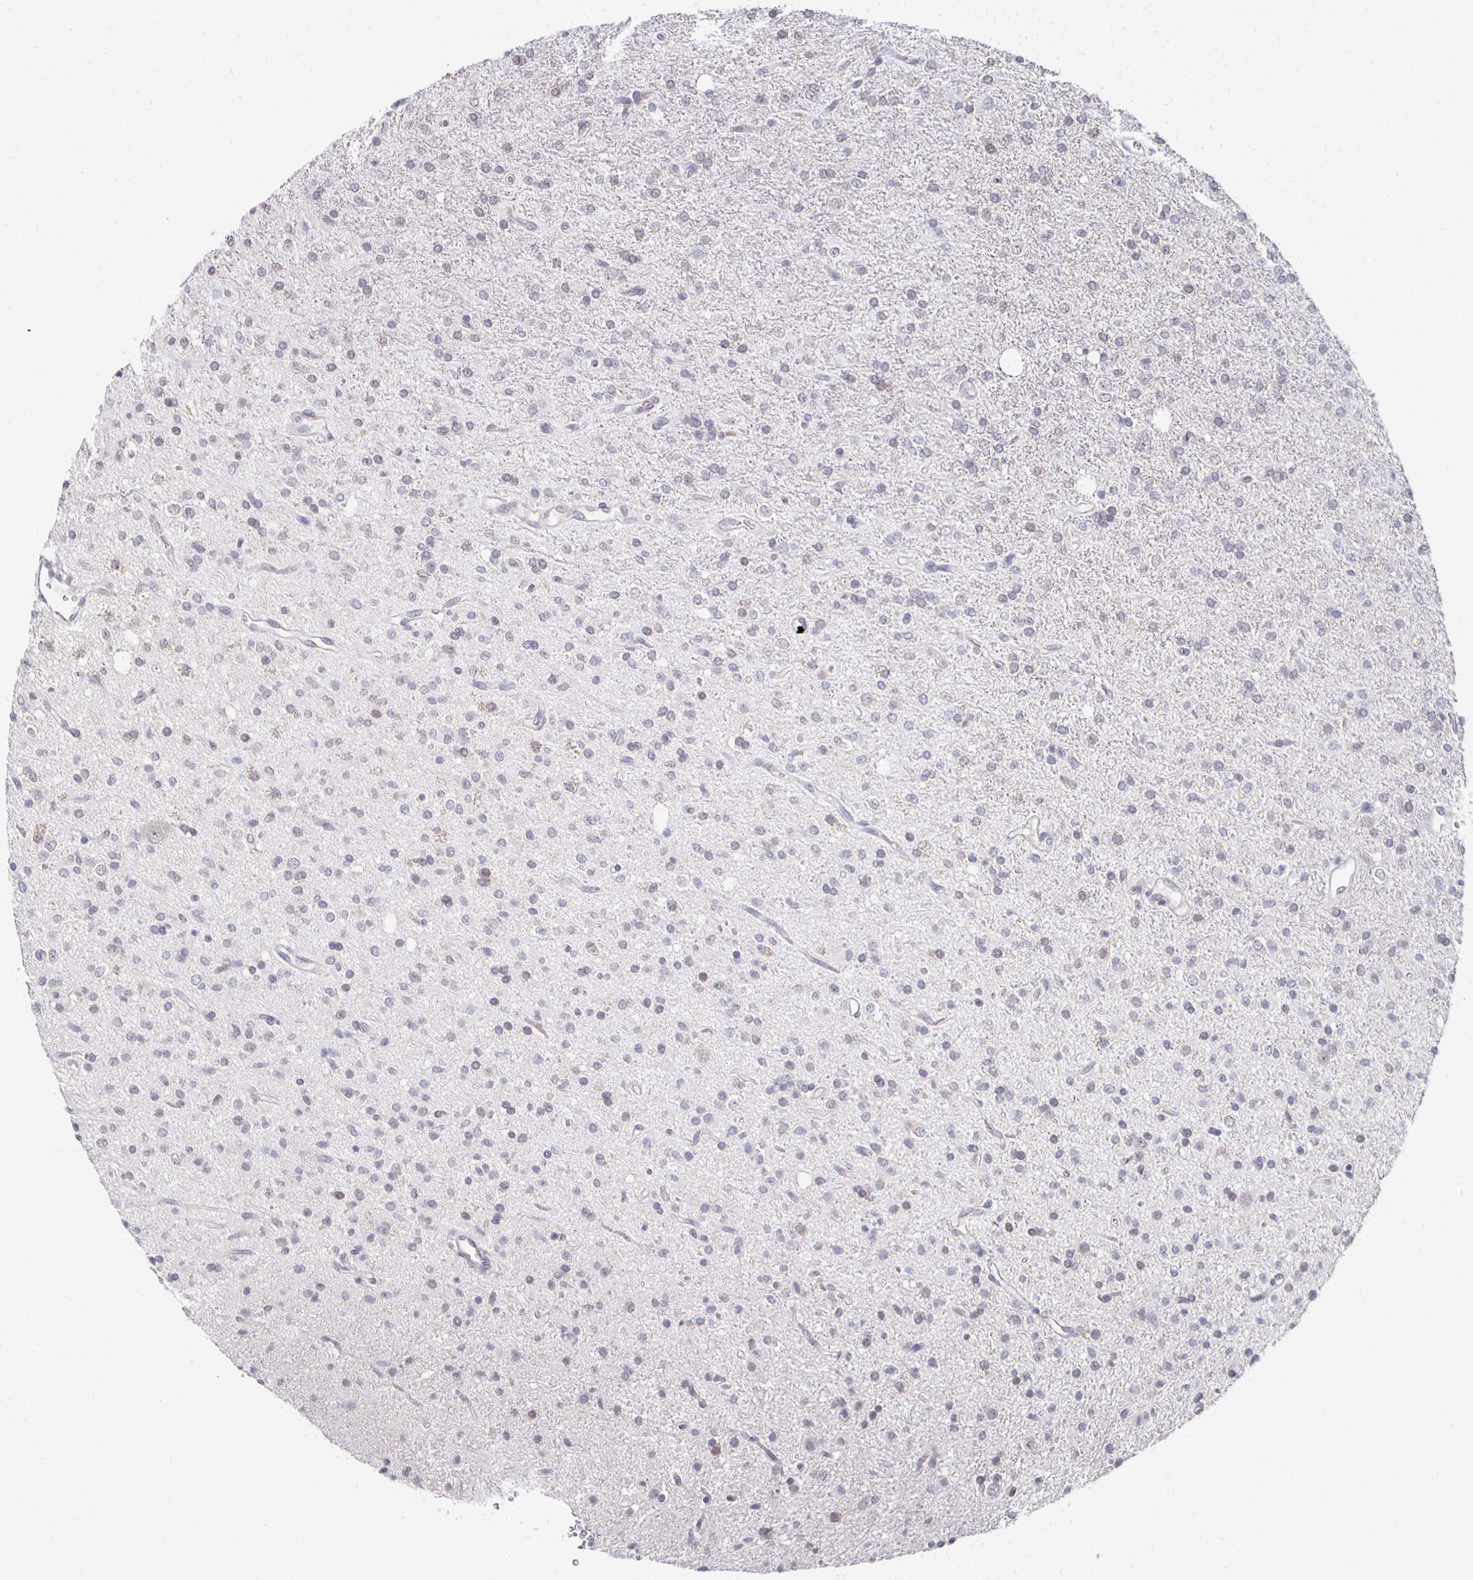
{"staining": {"intensity": "negative", "quantity": "none", "location": "none"}, "tissue": "glioma", "cell_type": "Tumor cells", "image_type": "cancer", "snomed": [{"axis": "morphology", "description": "Glioma, malignant, Low grade"}, {"axis": "topography", "description": "Brain"}], "caption": "Human malignant low-grade glioma stained for a protein using immunohistochemistry (IHC) shows no positivity in tumor cells.", "gene": "DAB1", "patient": {"sex": "female", "age": 33}}